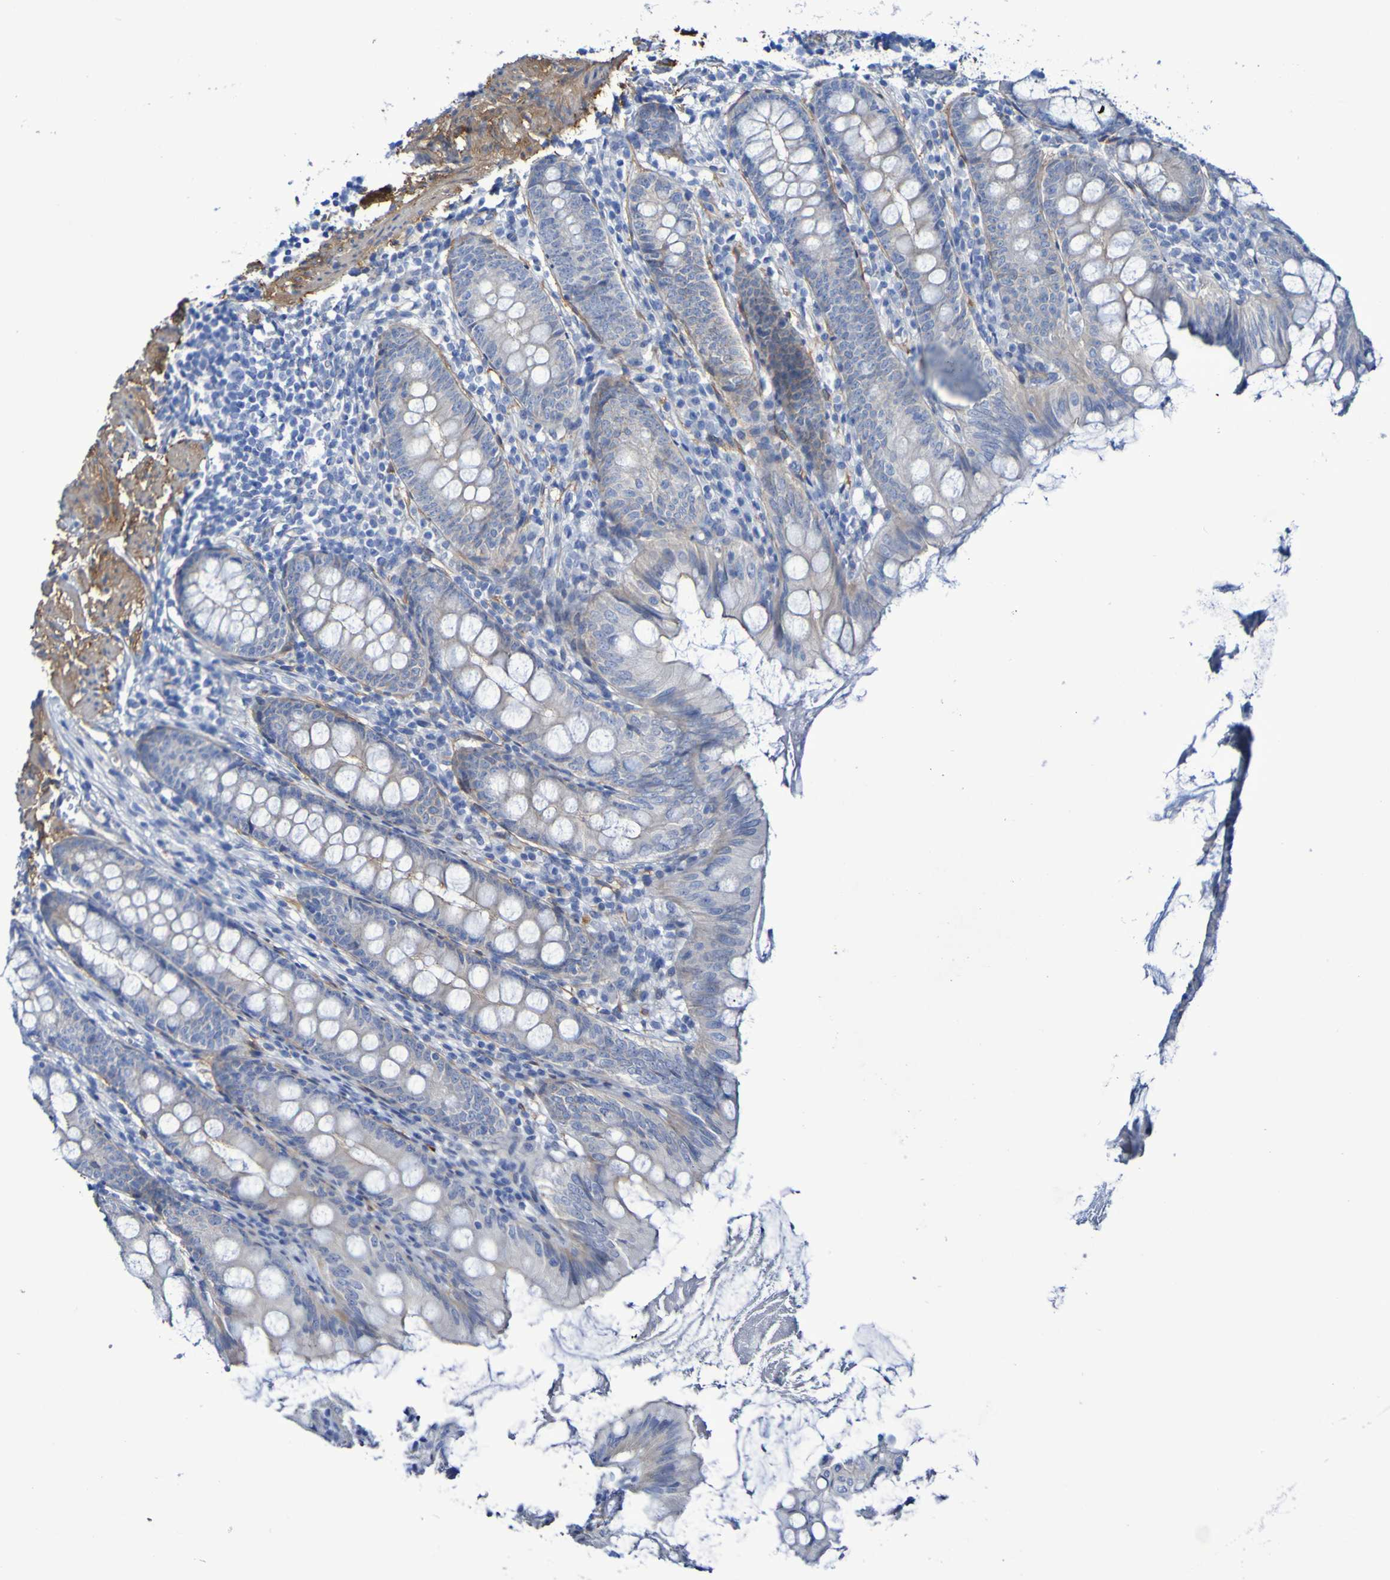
{"staining": {"intensity": "weak", "quantity": "25%-75%", "location": "cytoplasmic/membranous"}, "tissue": "appendix", "cell_type": "Glandular cells", "image_type": "normal", "snomed": [{"axis": "morphology", "description": "Normal tissue, NOS"}, {"axis": "topography", "description": "Appendix"}], "caption": "IHC (DAB (3,3'-diaminobenzidine)) staining of unremarkable human appendix exhibits weak cytoplasmic/membranous protein expression in approximately 25%-75% of glandular cells. (IHC, brightfield microscopy, high magnification).", "gene": "LPP", "patient": {"sex": "female", "age": 77}}